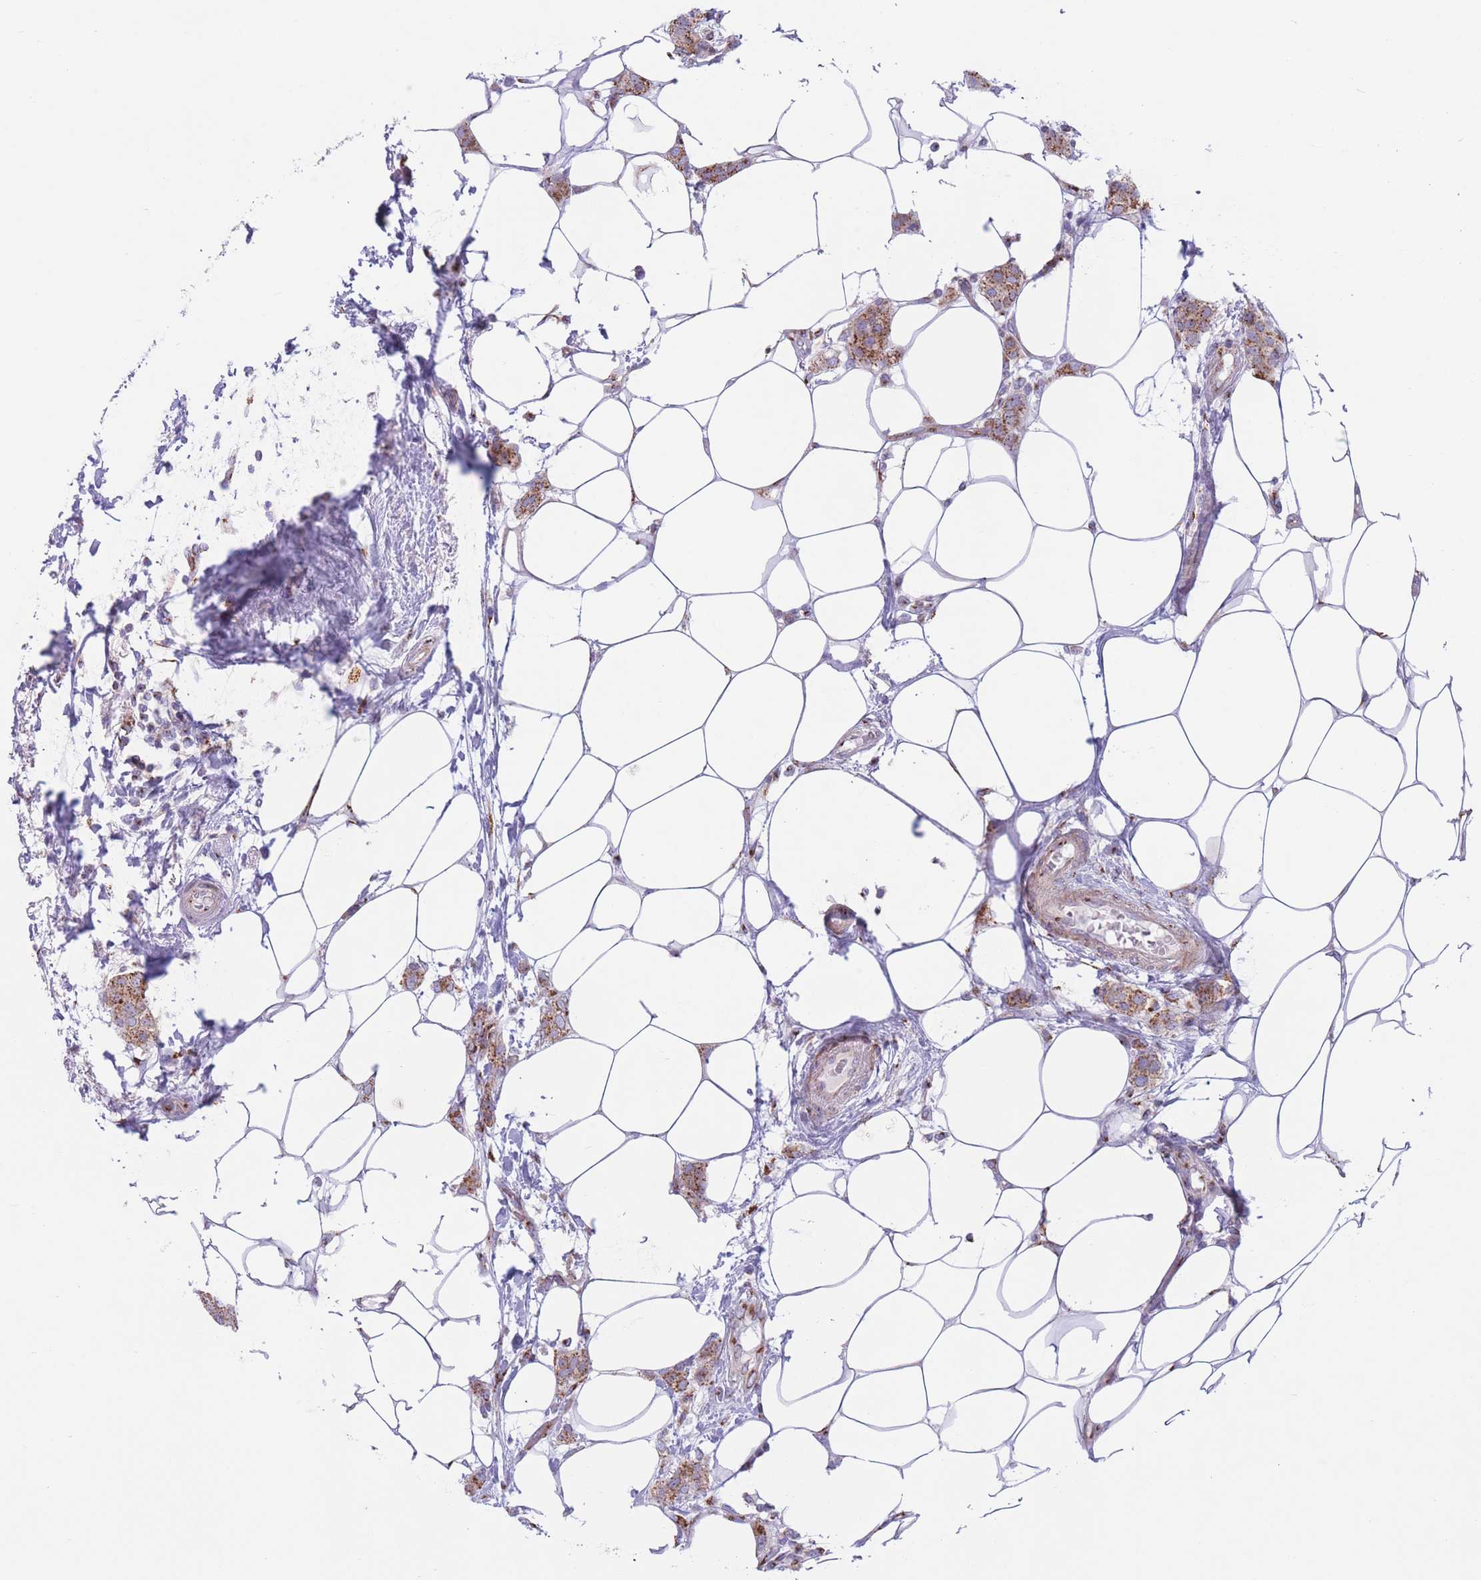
{"staining": {"intensity": "moderate", "quantity": ">75%", "location": "cytoplasmic/membranous"}, "tissue": "breast cancer", "cell_type": "Tumor cells", "image_type": "cancer", "snomed": [{"axis": "morphology", "description": "Duct carcinoma"}, {"axis": "topography", "description": "Breast"}], "caption": "This is a photomicrograph of immunohistochemistry staining of invasive ductal carcinoma (breast), which shows moderate positivity in the cytoplasmic/membranous of tumor cells.", "gene": "MPND", "patient": {"sex": "female", "age": 72}}